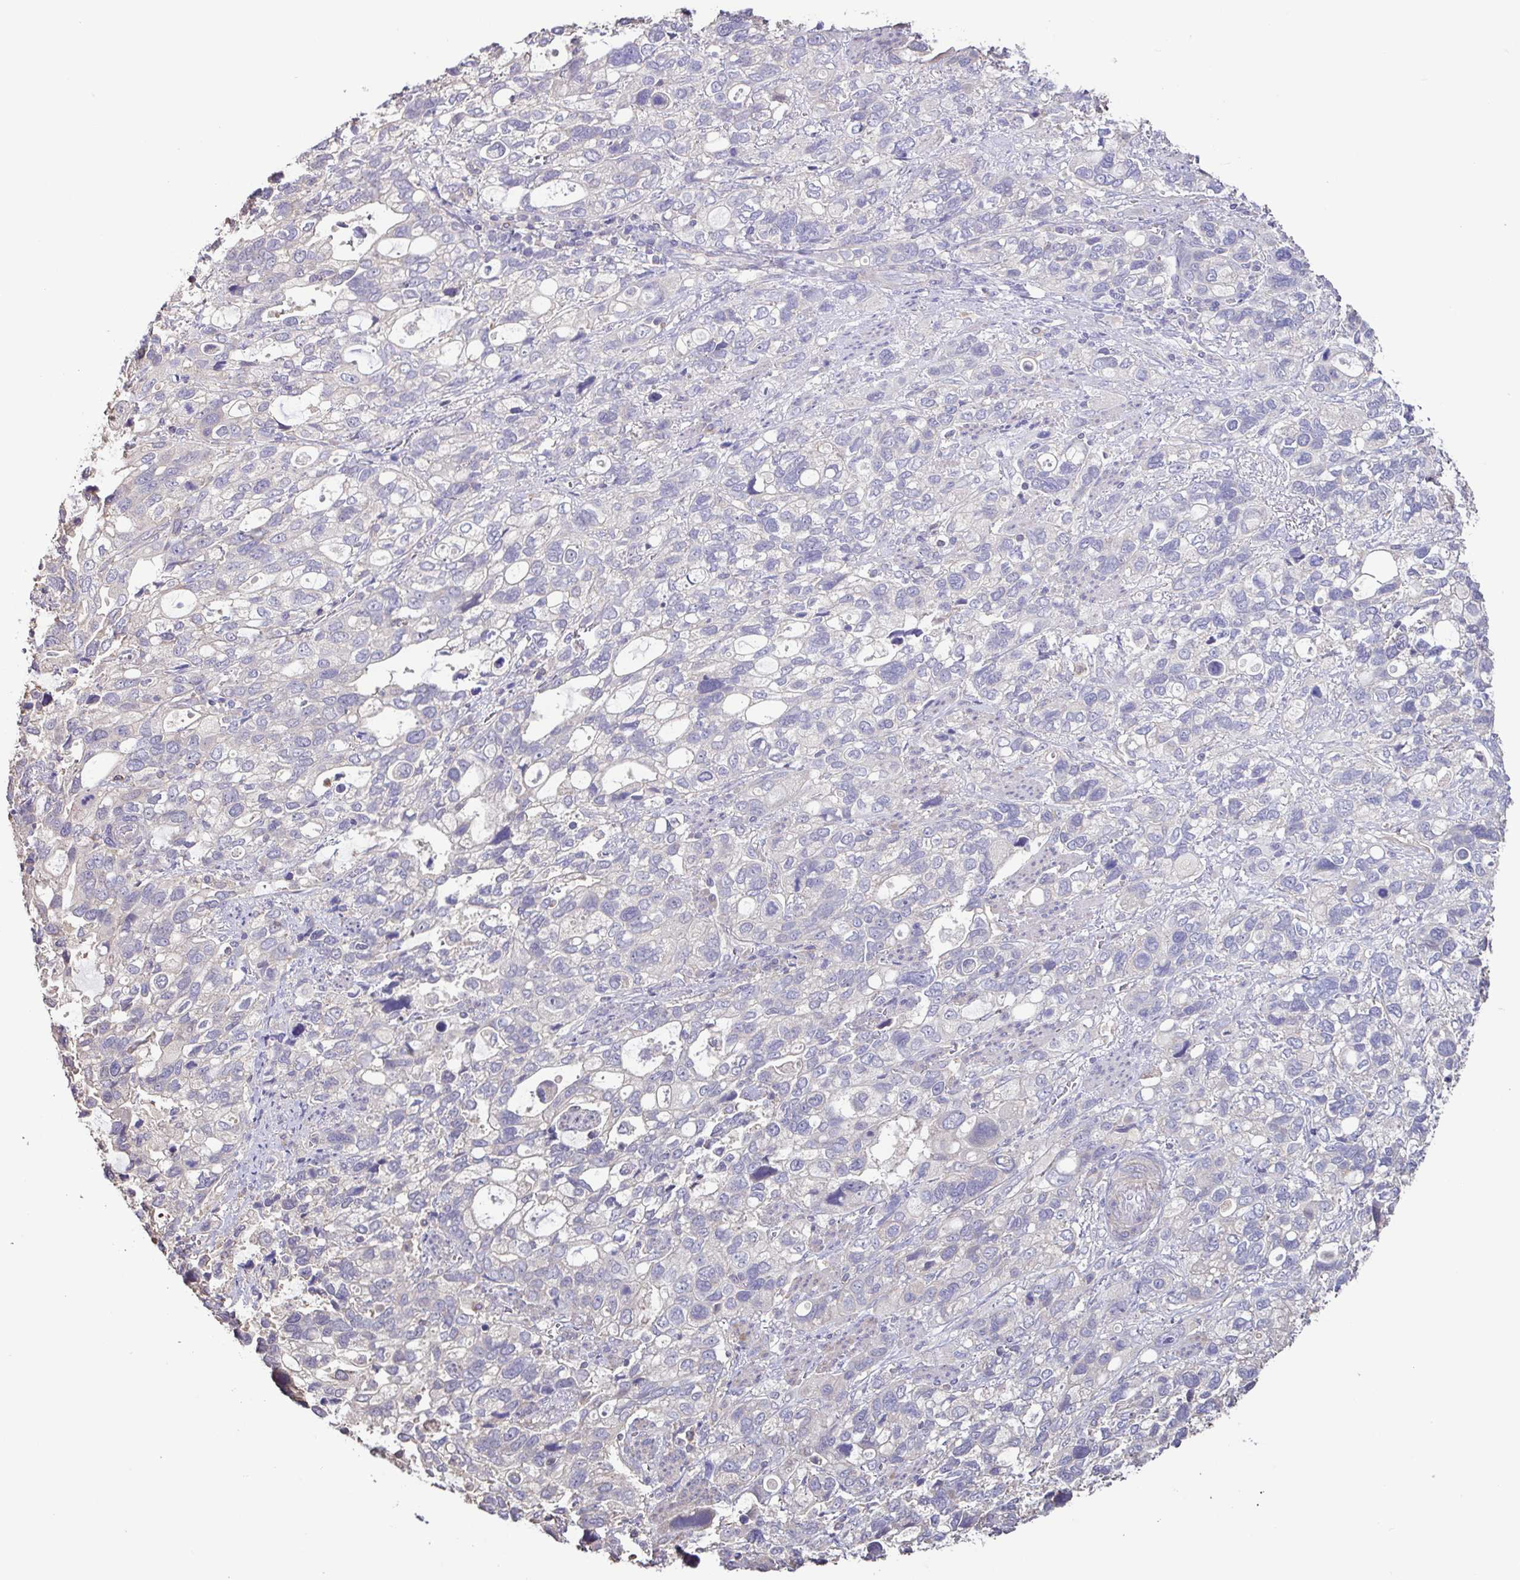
{"staining": {"intensity": "negative", "quantity": "none", "location": "none"}, "tissue": "stomach cancer", "cell_type": "Tumor cells", "image_type": "cancer", "snomed": [{"axis": "morphology", "description": "Adenocarcinoma, NOS"}, {"axis": "topography", "description": "Stomach, upper"}], "caption": "Human adenocarcinoma (stomach) stained for a protein using immunohistochemistry displays no staining in tumor cells.", "gene": "ACTRT2", "patient": {"sex": "female", "age": 81}}